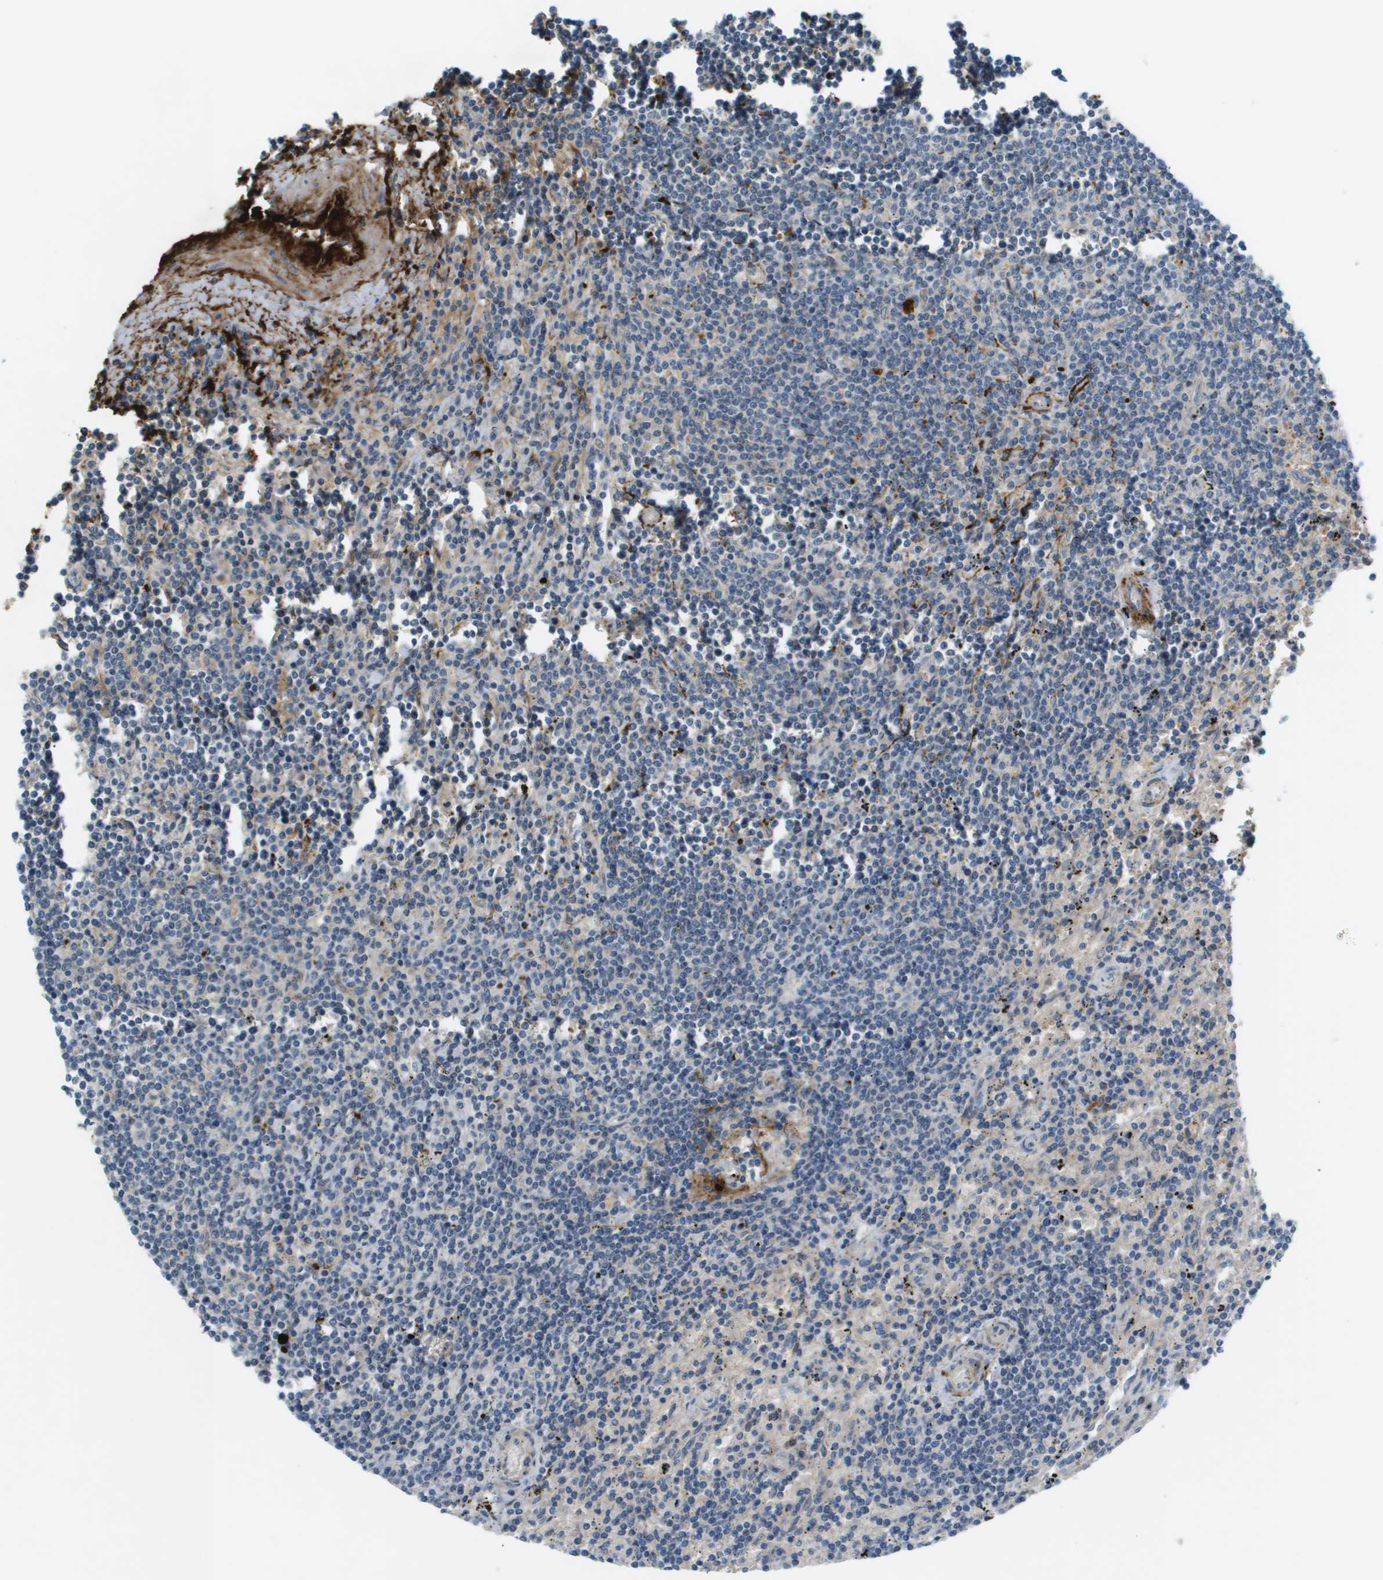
{"staining": {"intensity": "negative", "quantity": "none", "location": "none"}, "tissue": "lymphoma", "cell_type": "Tumor cells", "image_type": "cancer", "snomed": [{"axis": "morphology", "description": "Malignant lymphoma, non-Hodgkin's type, Low grade"}, {"axis": "topography", "description": "Spleen"}], "caption": "This is an immunohistochemistry (IHC) image of human malignant lymphoma, non-Hodgkin's type (low-grade). There is no expression in tumor cells.", "gene": "VTN", "patient": {"sex": "male", "age": 76}}